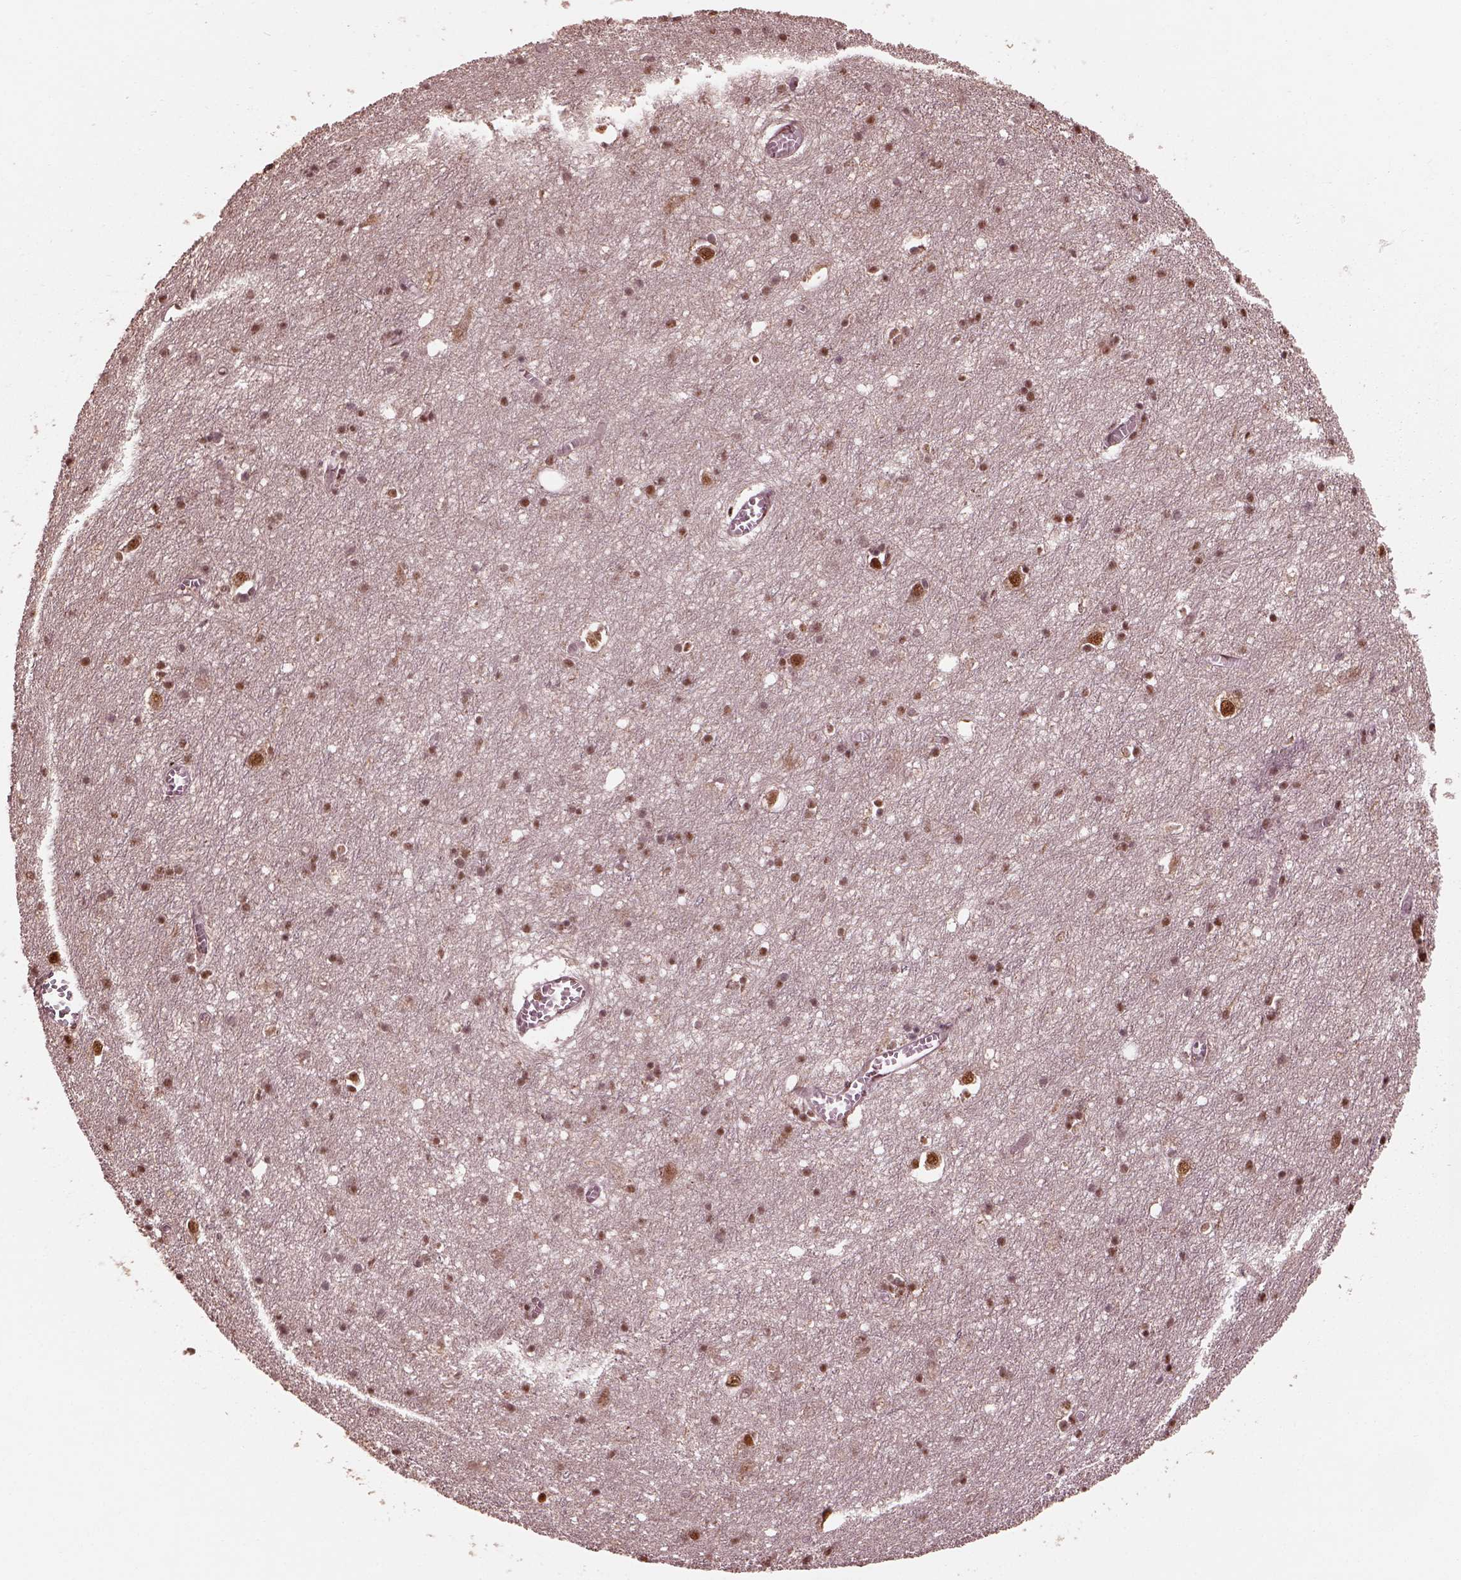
{"staining": {"intensity": "negative", "quantity": "none", "location": "none"}, "tissue": "cerebral cortex", "cell_type": "Endothelial cells", "image_type": "normal", "snomed": [{"axis": "morphology", "description": "Normal tissue, NOS"}, {"axis": "topography", "description": "Cerebral cortex"}], "caption": "DAB (3,3'-diaminobenzidine) immunohistochemical staining of unremarkable human cerebral cortex displays no significant expression in endothelial cells. (DAB immunohistochemistry with hematoxylin counter stain).", "gene": "PSMC5", "patient": {"sex": "male", "age": 70}}